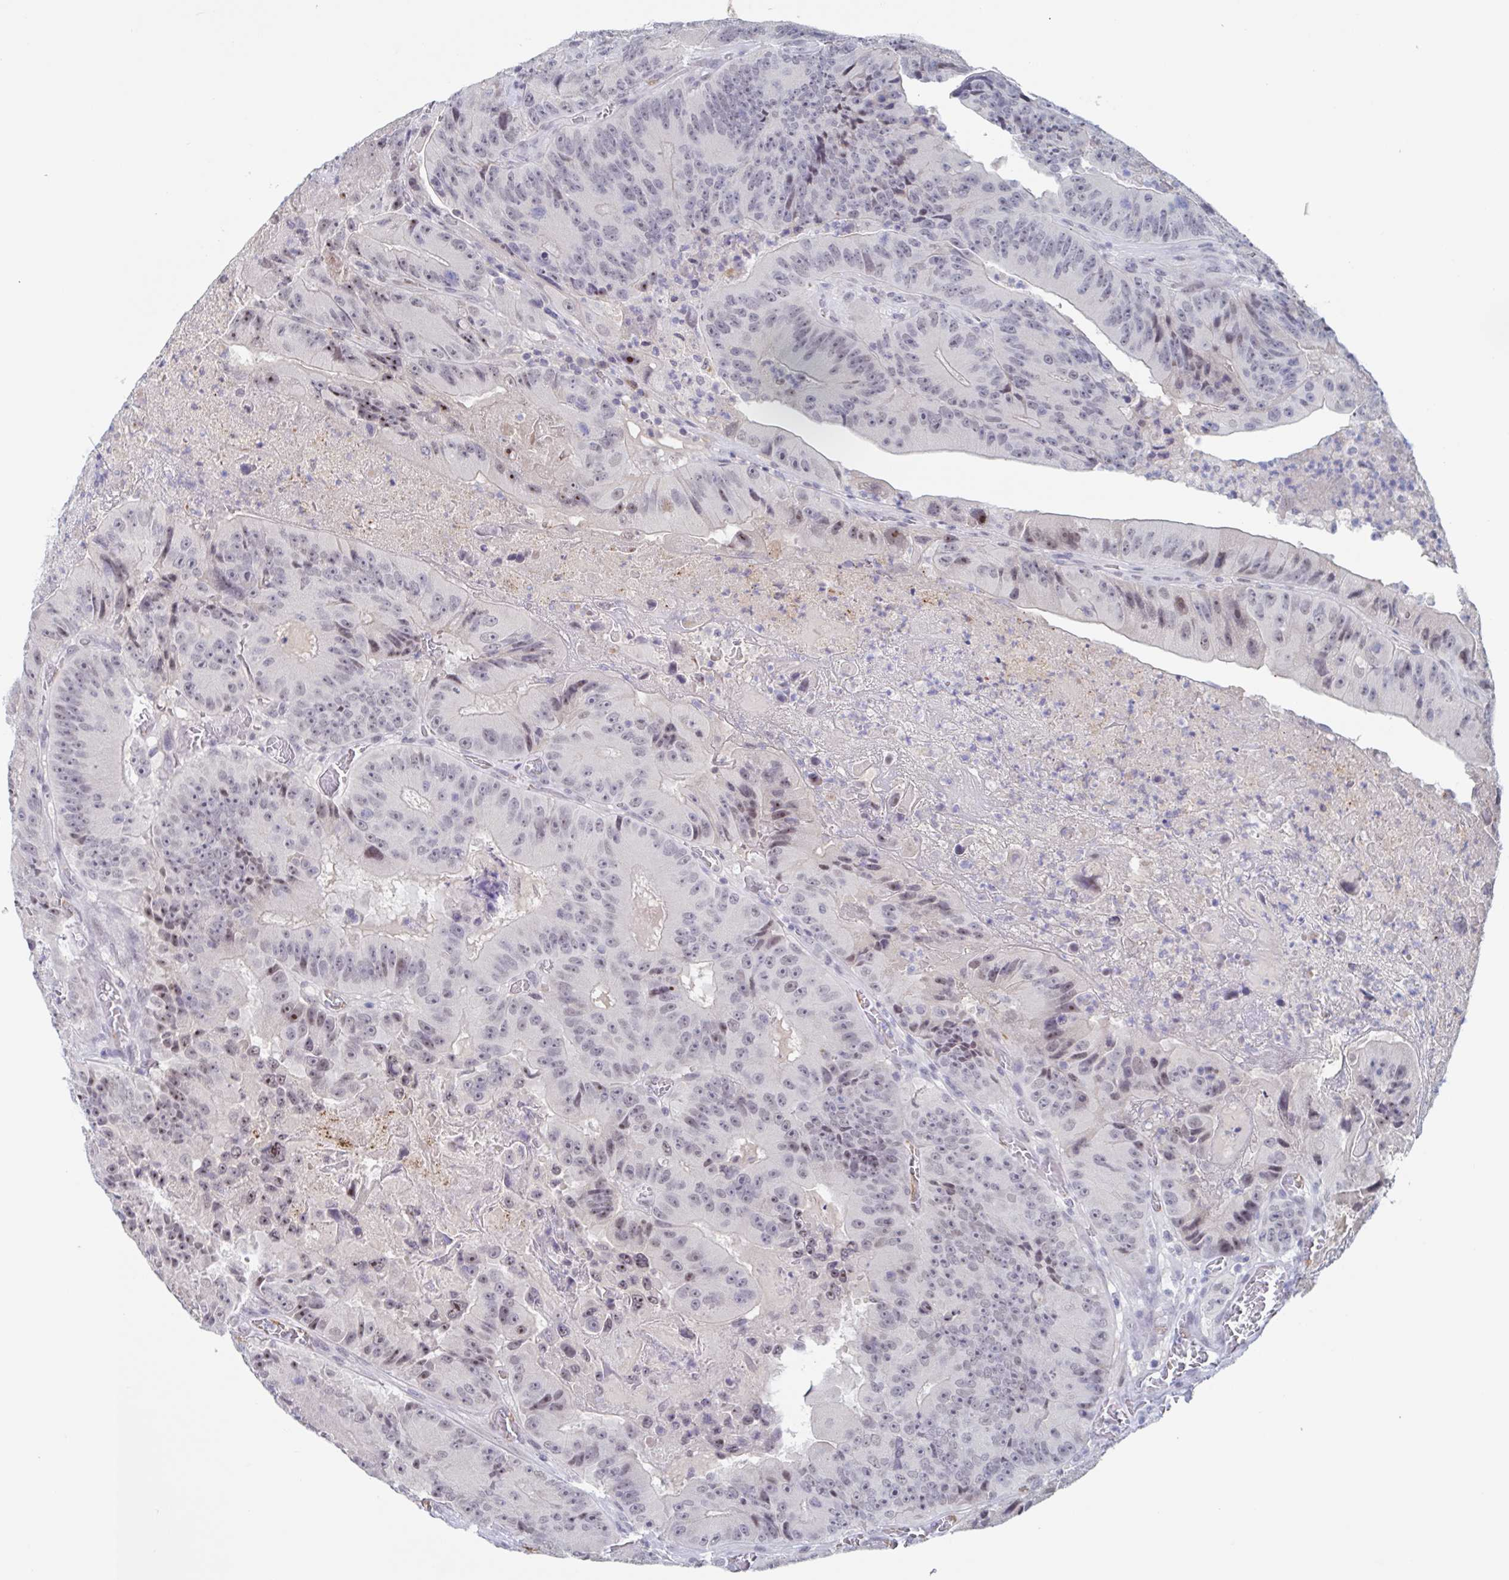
{"staining": {"intensity": "moderate", "quantity": "<25%", "location": "nuclear"}, "tissue": "colorectal cancer", "cell_type": "Tumor cells", "image_type": "cancer", "snomed": [{"axis": "morphology", "description": "Adenocarcinoma, NOS"}, {"axis": "topography", "description": "Colon"}], "caption": "Tumor cells show low levels of moderate nuclear staining in approximately <25% of cells in human adenocarcinoma (colorectal).", "gene": "KDM4D", "patient": {"sex": "female", "age": 86}}